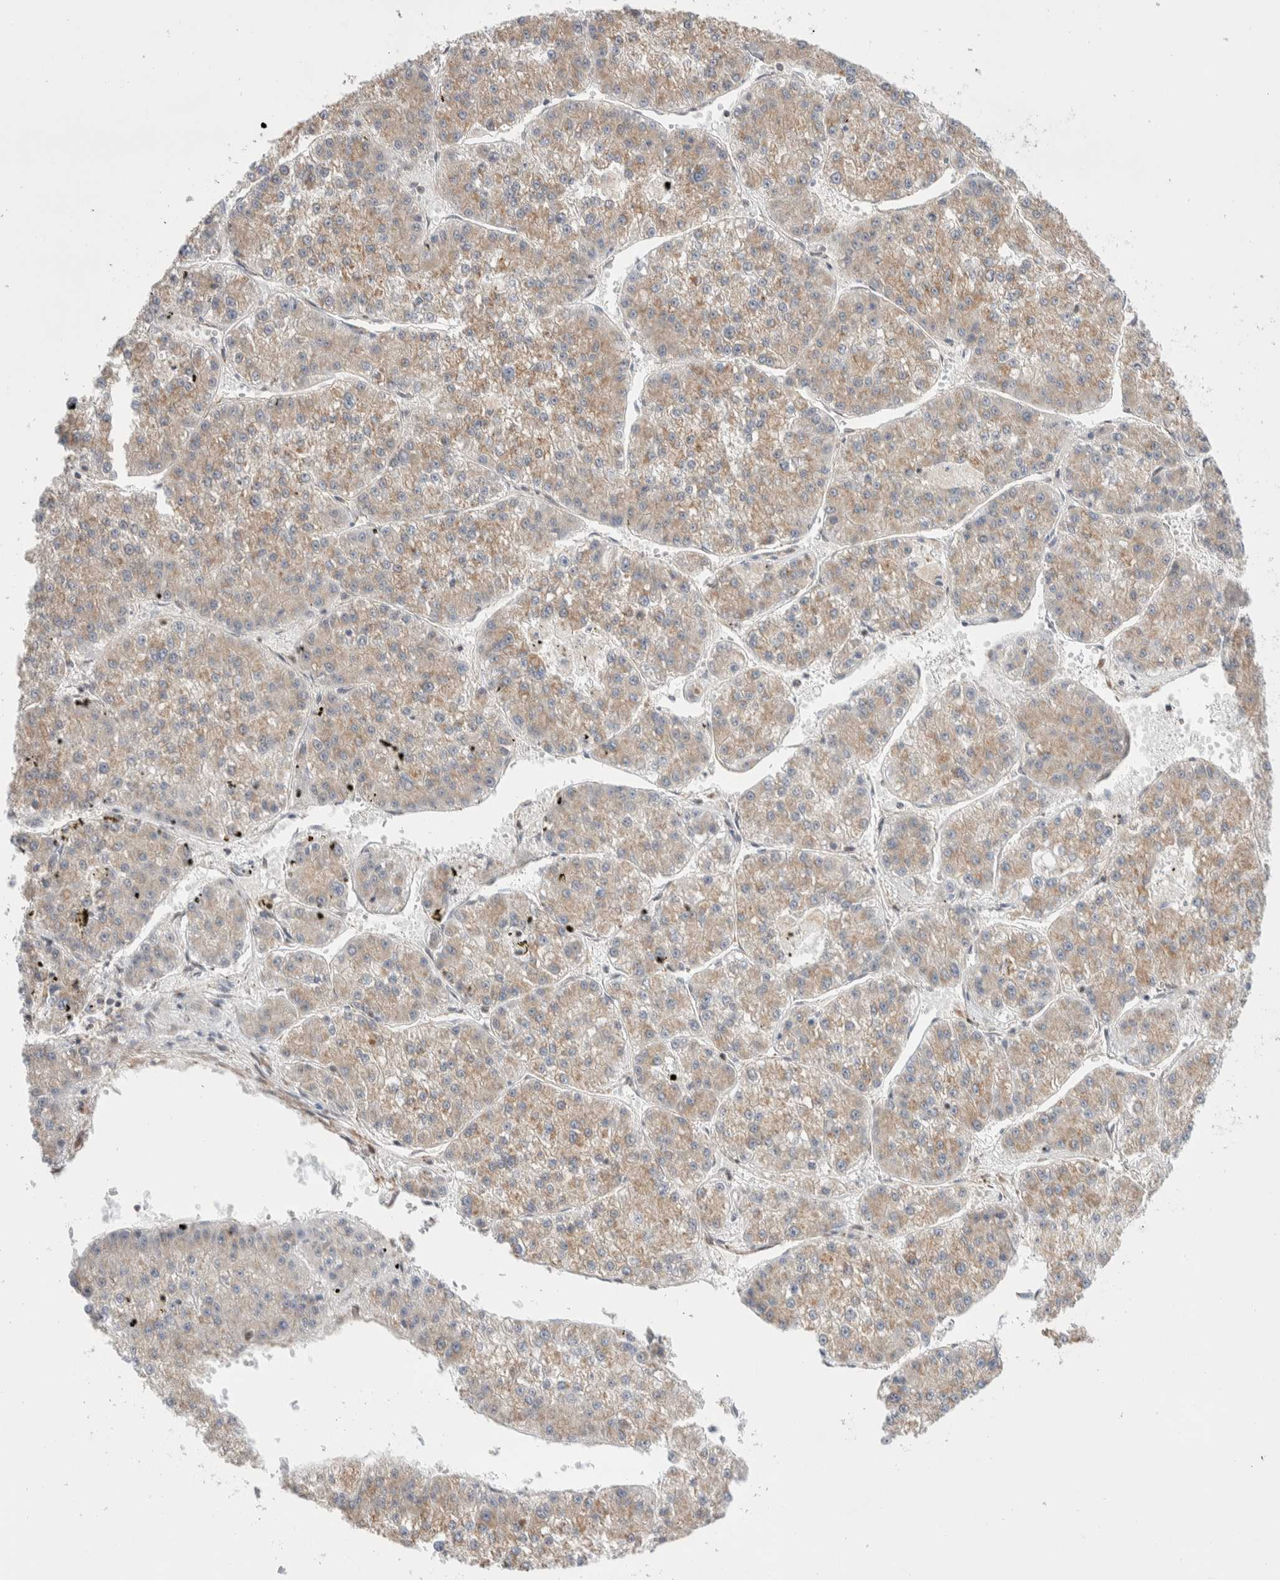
{"staining": {"intensity": "moderate", "quantity": ">75%", "location": "cytoplasmic/membranous"}, "tissue": "liver cancer", "cell_type": "Tumor cells", "image_type": "cancer", "snomed": [{"axis": "morphology", "description": "Carcinoma, Hepatocellular, NOS"}, {"axis": "topography", "description": "Liver"}], "caption": "Liver hepatocellular carcinoma stained with immunohistochemistry (IHC) displays moderate cytoplasmic/membranous expression in approximately >75% of tumor cells.", "gene": "ZNF695", "patient": {"sex": "female", "age": 73}}